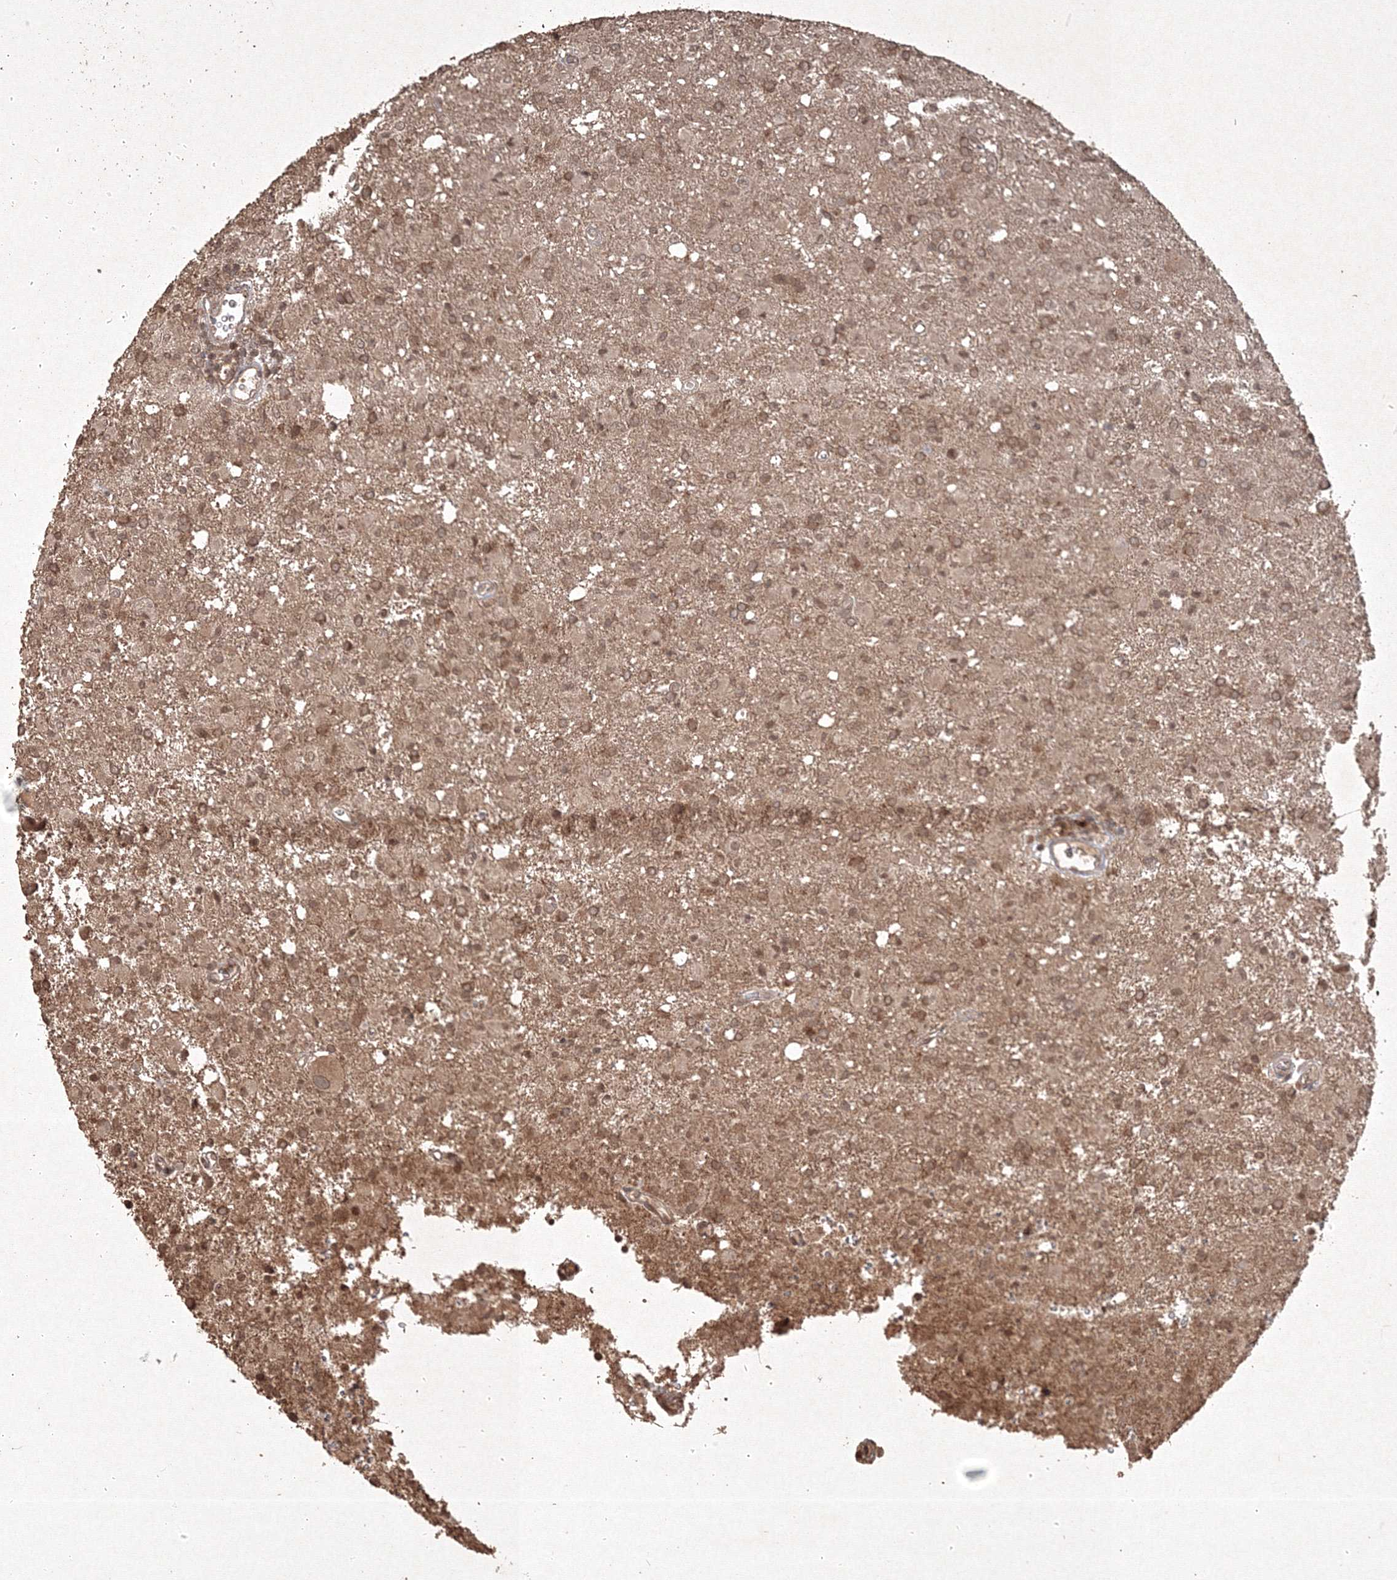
{"staining": {"intensity": "moderate", "quantity": ">75%", "location": "cytoplasmic/membranous,nuclear"}, "tissue": "glioma", "cell_type": "Tumor cells", "image_type": "cancer", "snomed": [{"axis": "morphology", "description": "Glioma, malignant, High grade"}, {"axis": "topography", "description": "Brain"}], "caption": "A brown stain highlights moderate cytoplasmic/membranous and nuclear expression of a protein in human high-grade glioma (malignant) tumor cells.", "gene": "PELI3", "patient": {"sex": "female", "age": 57}}